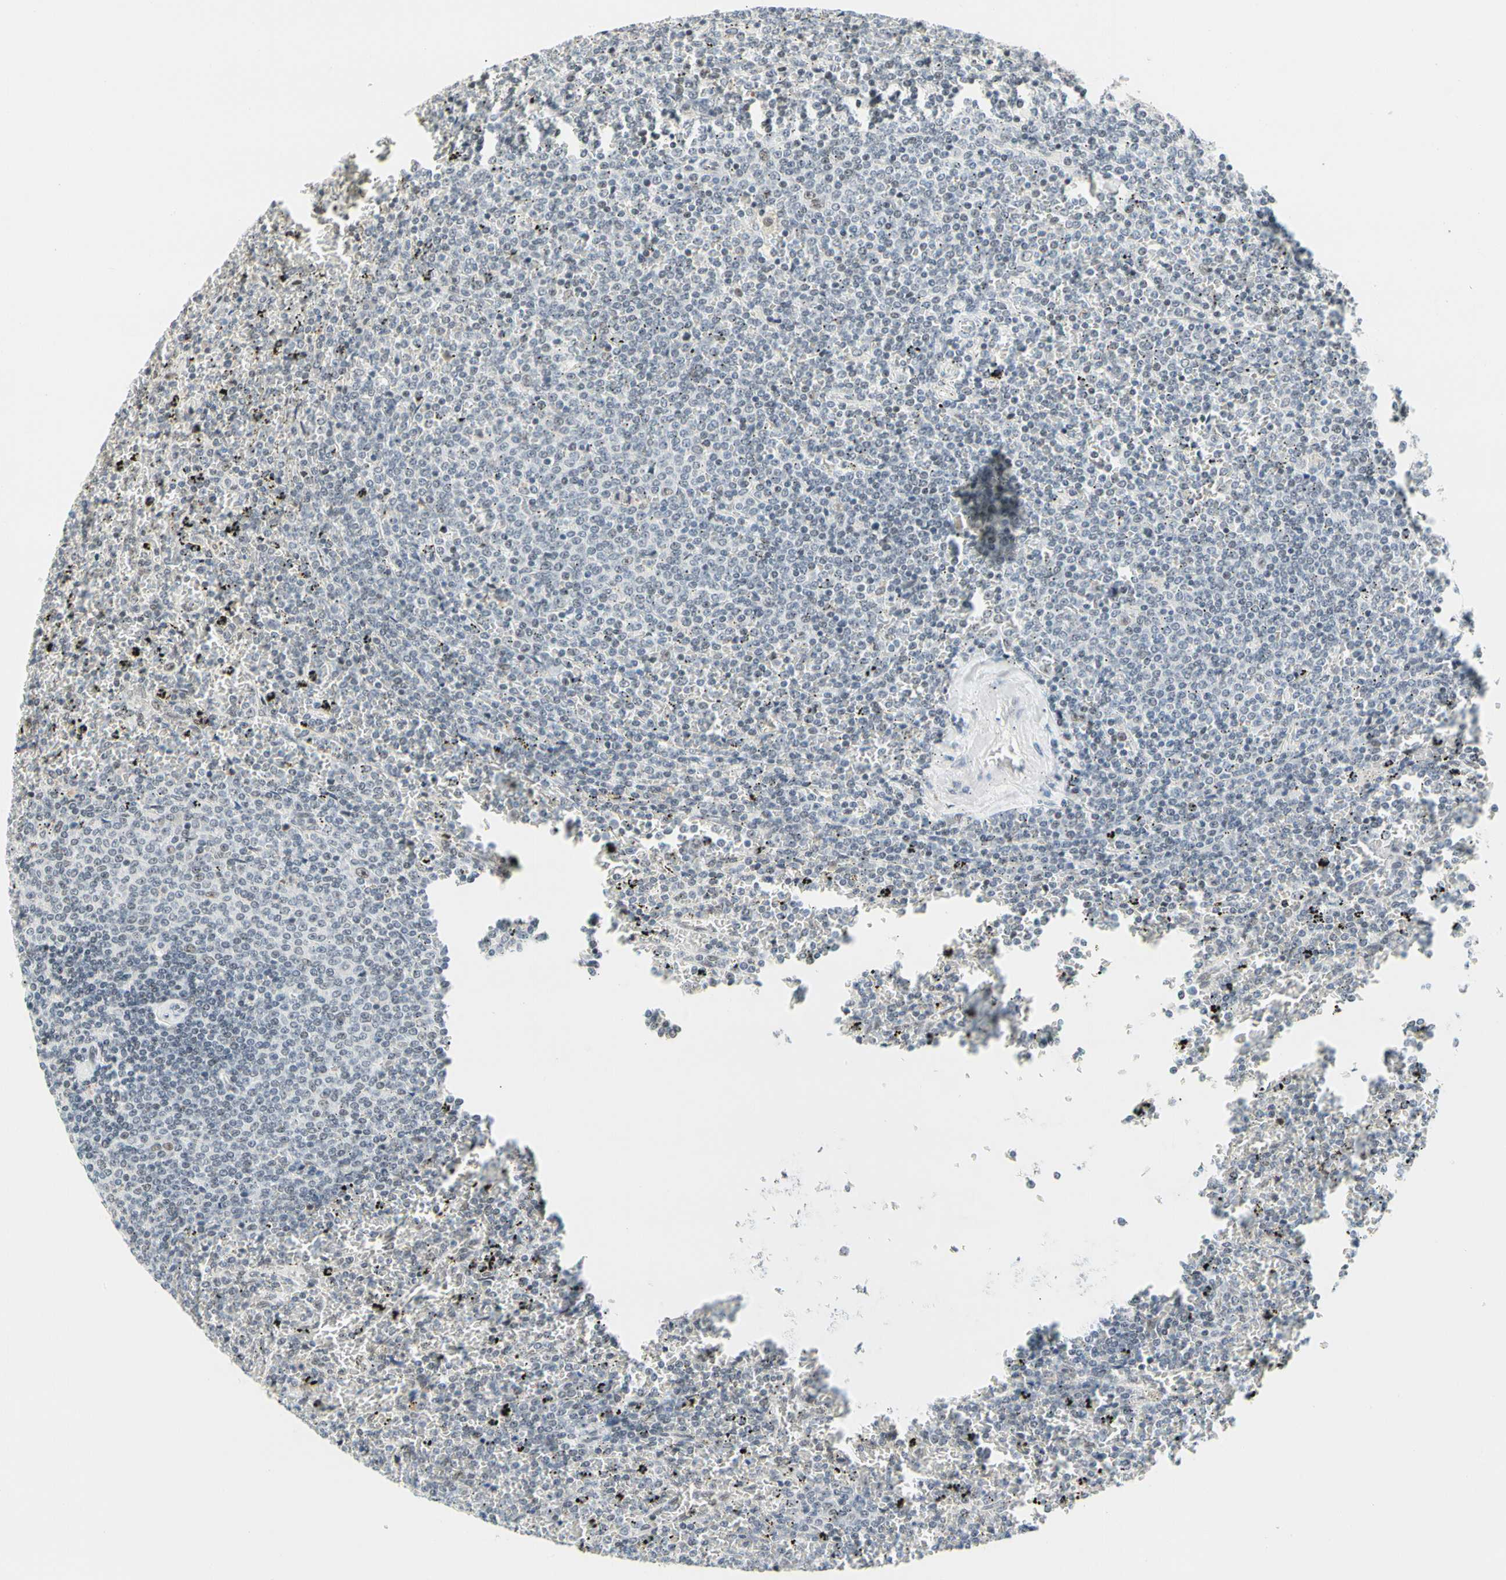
{"staining": {"intensity": "negative", "quantity": "none", "location": "none"}, "tissue": "lymphoma", "cell_type": "Tumor cells", "image_type": "cancer", "snomed": [{"axis": "morphology", "description": "Malignant lymphoma, non-Hodgkin's type, Low grade"}, {"axis": "topography", "description": "Spleen"}], "caption": "Tumor cells are negative for brown protein staining in malignant lymphoma, non-Hodgkin's type (low-grade).", "gene": "ZSCAN16", "patient": {"sex": "female", "age": 77}}